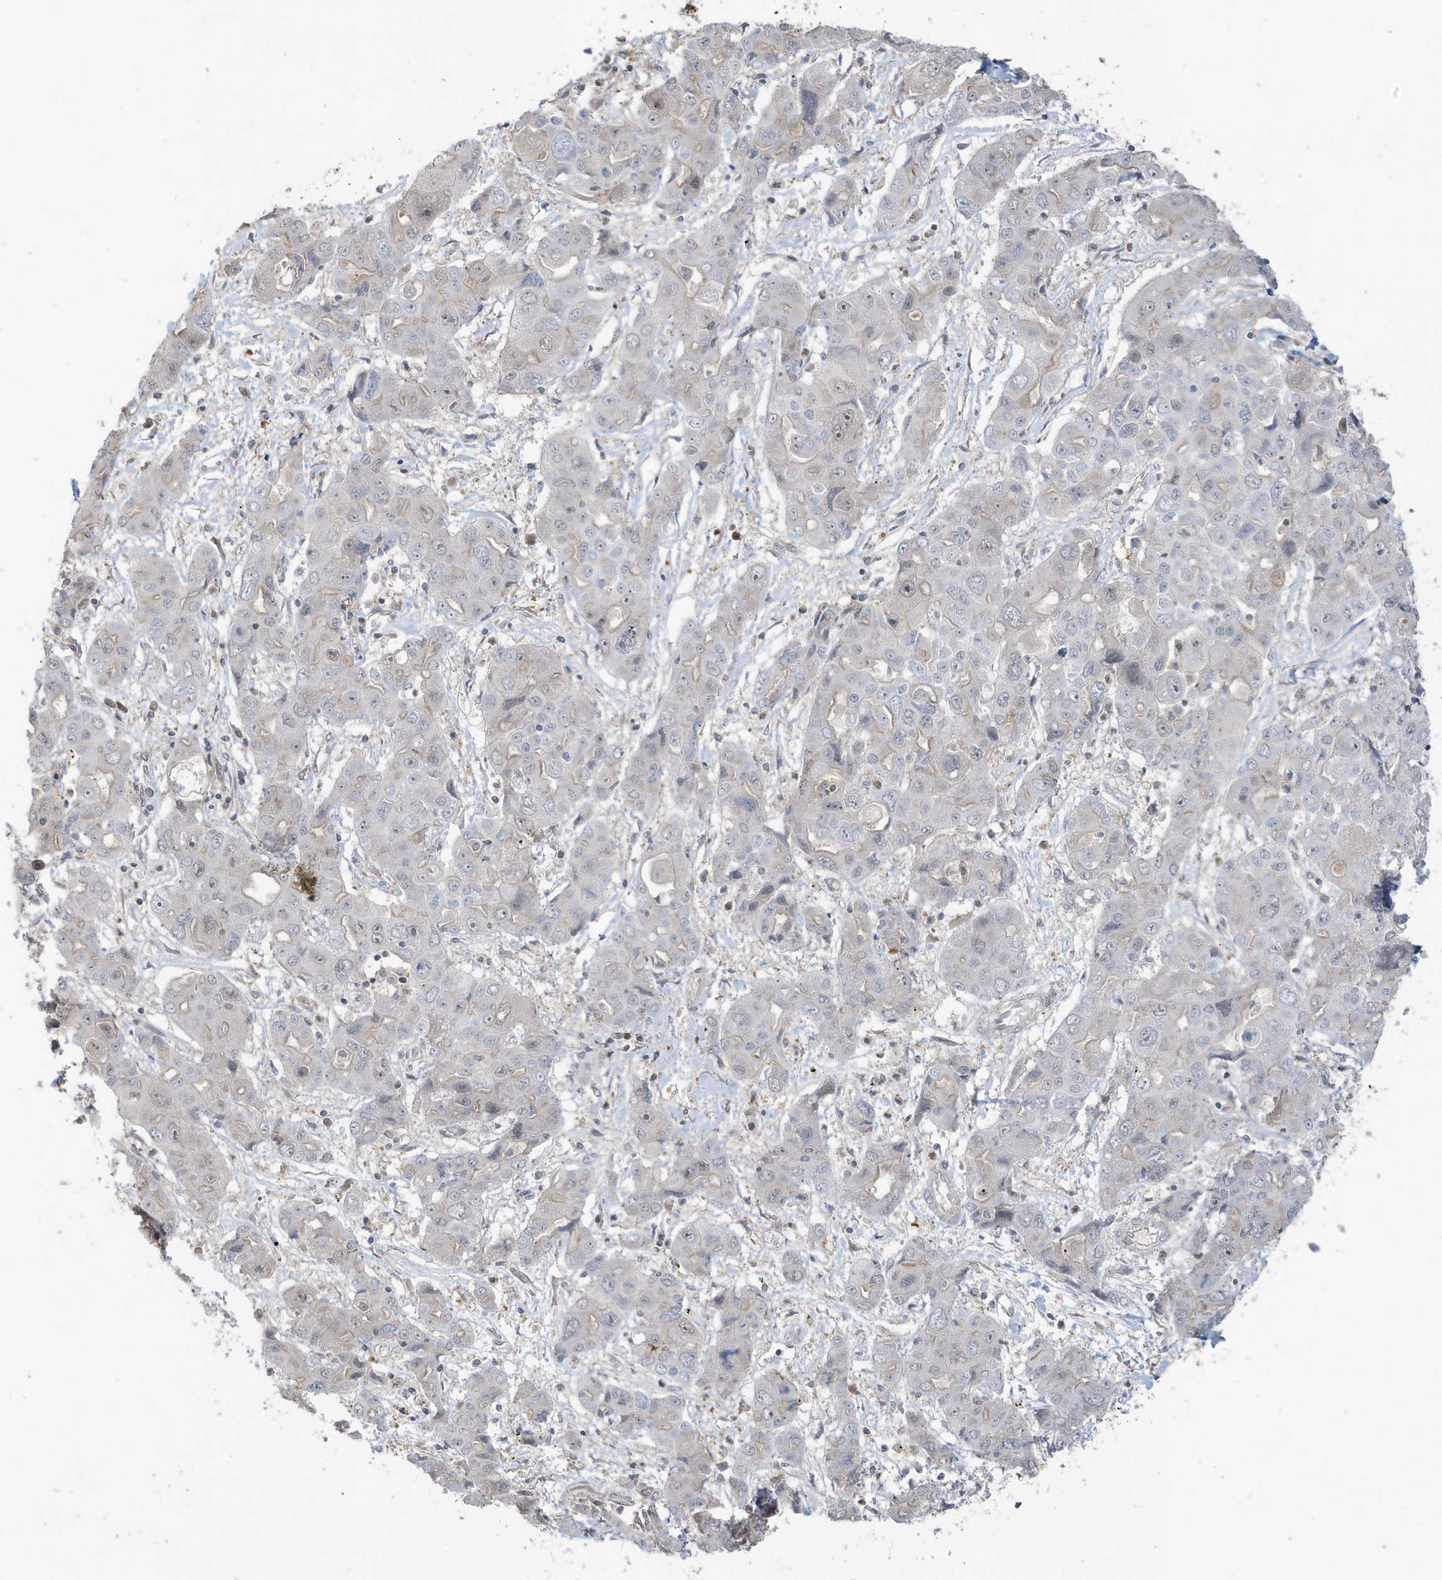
{"staining": {"intensity": "weak", "quantity": "<25%", "location": "cytoplasmic/membranous"}, "tissue": "liver cancer", "cell_type": "Tumor cells", "image_type": "cancer", "snomed": [{"axis": "morphology", "description": "Cholangiocarcinoma"}, {"axis": "topography", "description": "Liver"}], "caption": "Liver cancer (cholangiocarcinoma) stained for a protein using immunohistochemistry (IHC) displays no positivity tumor cells.", "gene": "PRRT3", "patient": {"sex": "male", "age": 67}}